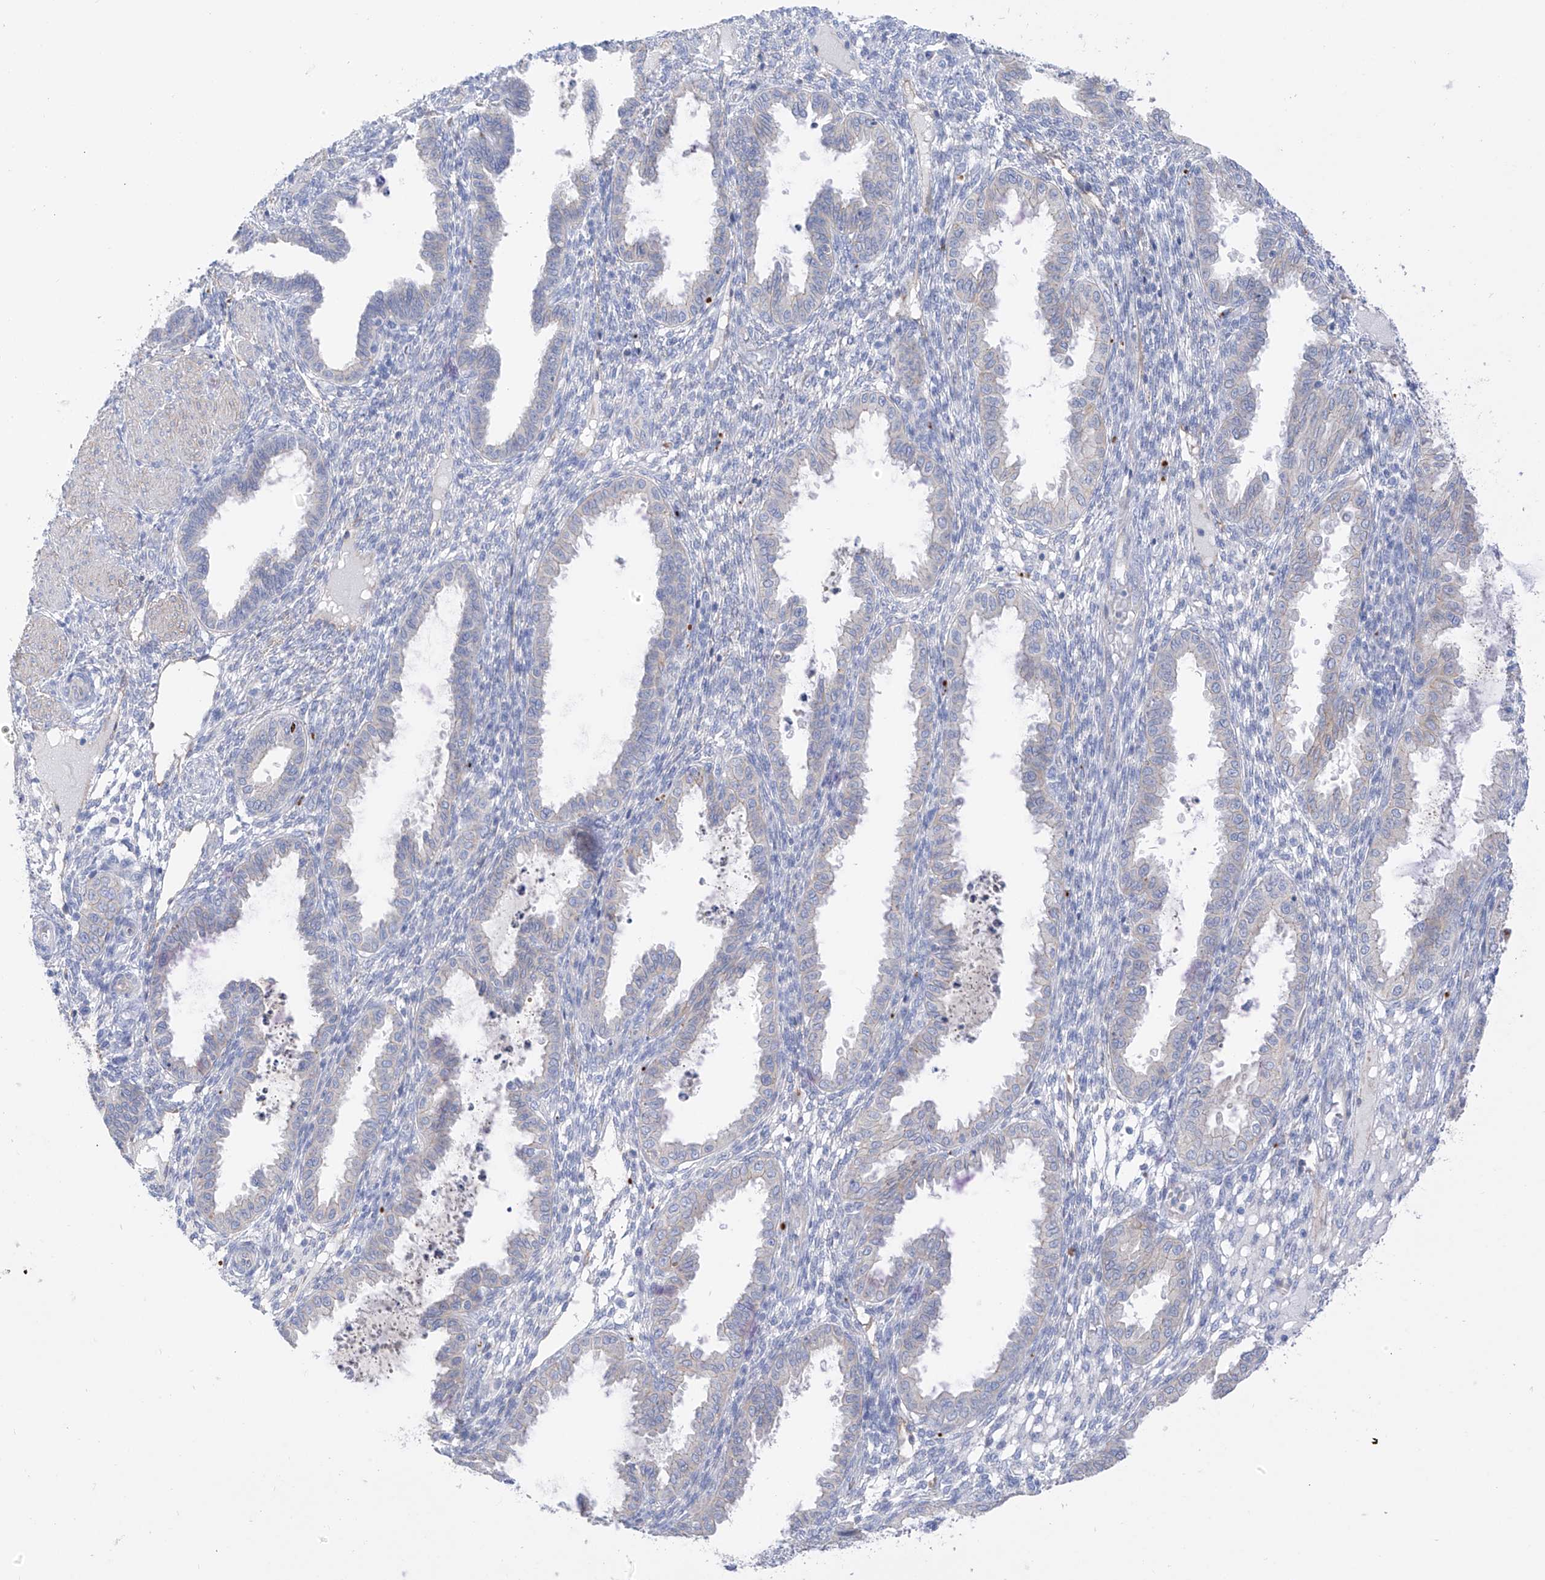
{"staining": {"intensity": "negative", "quantity": "none", "location": "none"}, "tissue": "endometrium", "cell_type": "Cells in endometrial stroma", "image_type": "normal", "snomed": [{"axis": "morphology", "description": "Normal tissue, NOS"}, {"axis": "topography", "description": "Endometrium"}], "caption": "Immunohistochemistry (IHC) of unremarkable endometrium displays no staining in cells in endometrial stroma.", "gene": "ITGA9", "patient": {"sex": "female", "age": 33}}